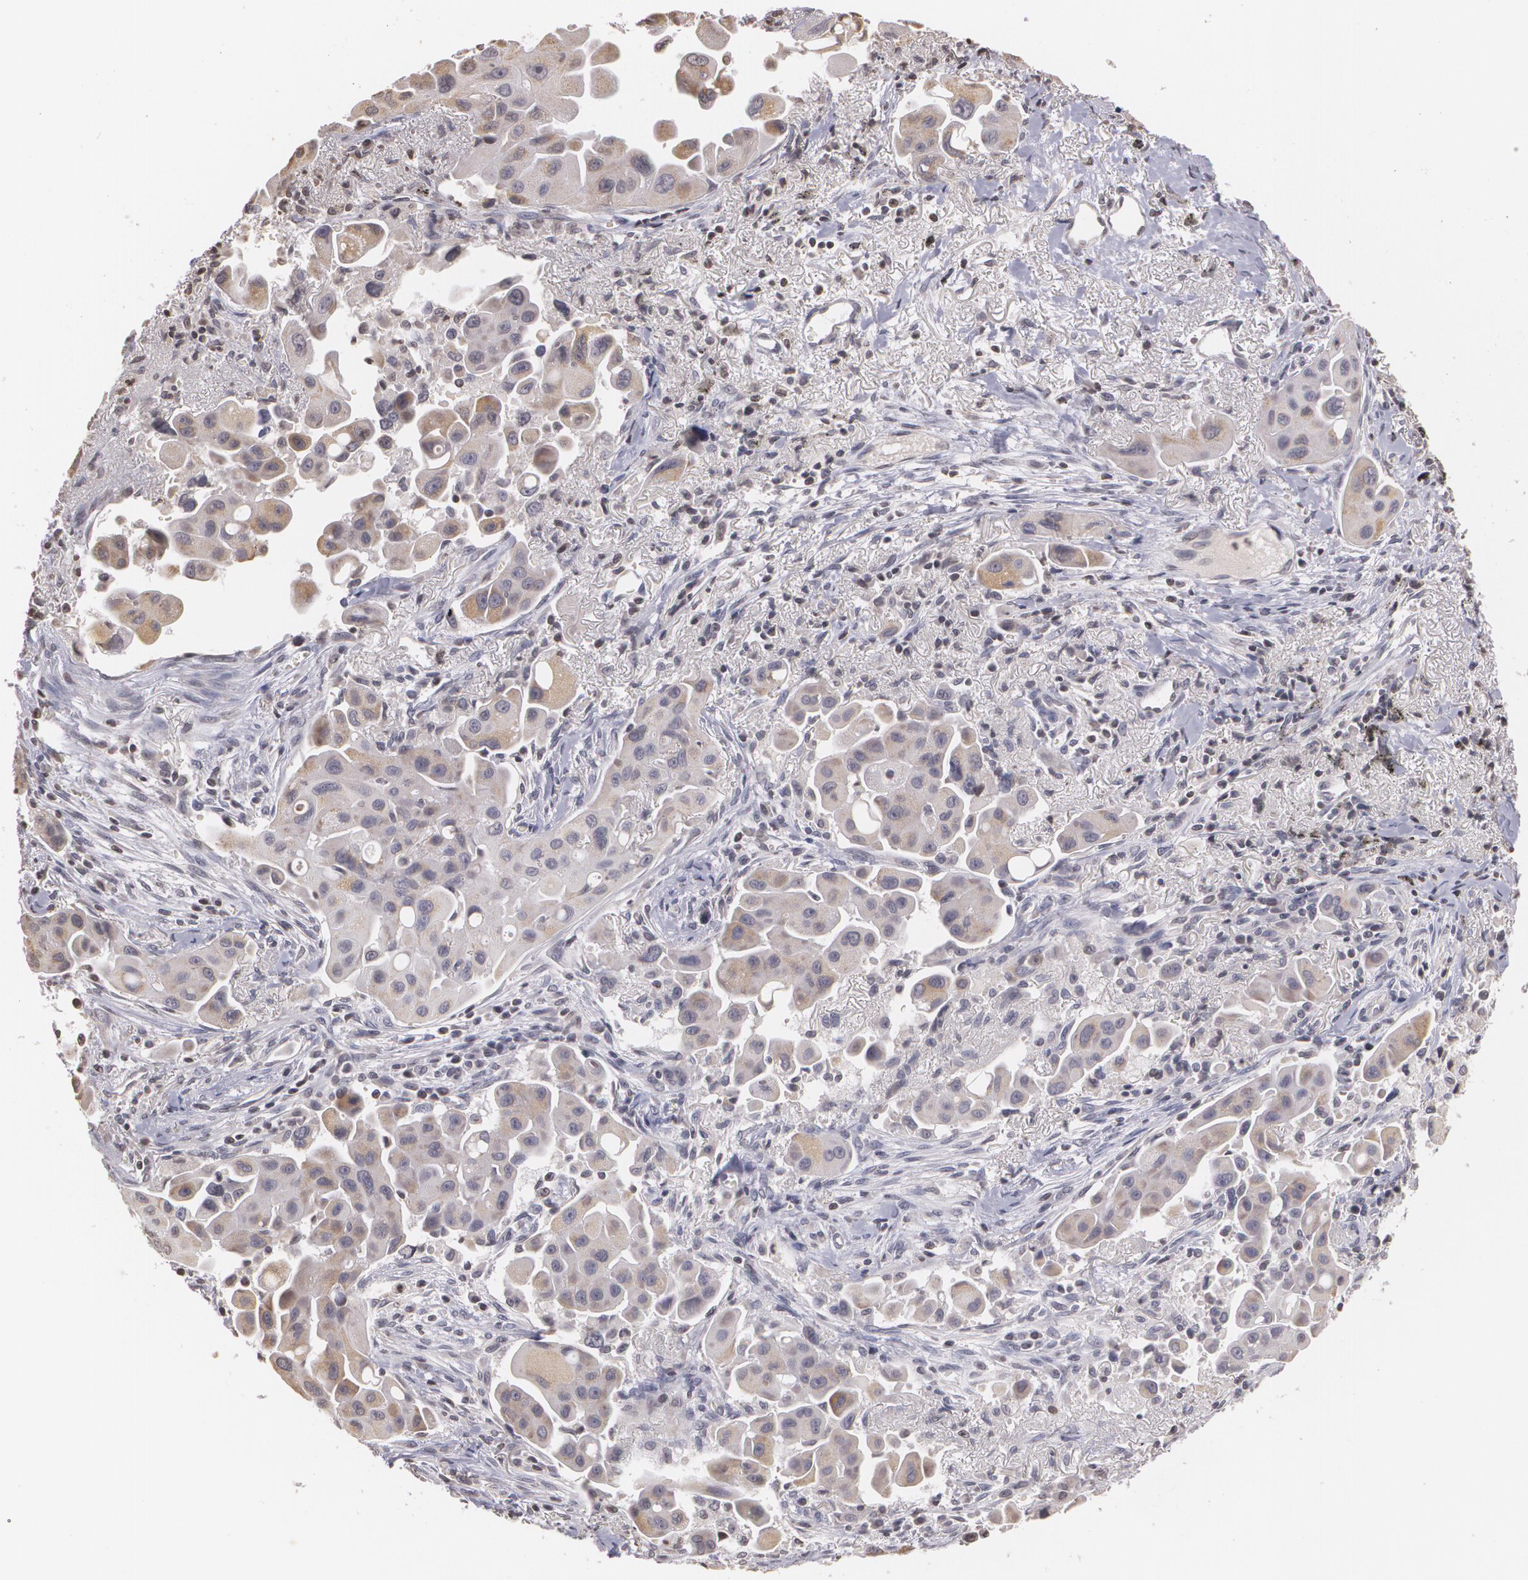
{"staining": {"intensity": "weak", "quantity": "<25%", "location": "cytoplasmic/membranous"}, "tissue": "lung cancer", "cell_type": "Tumor cells", "image_type": "cancer", "snomed": [{"axis": "morphology", "description": "Adenocarcinoma, NOS"}, {"axis": "topography", "description": "Lung"}], "caption": "DAB immunohistochemical staining of human adenocarcinoma (lung) demonstrates no significant staining in tumor cells.", "gene": "THRB", "patient": {"sex": "male", "age": 68}}